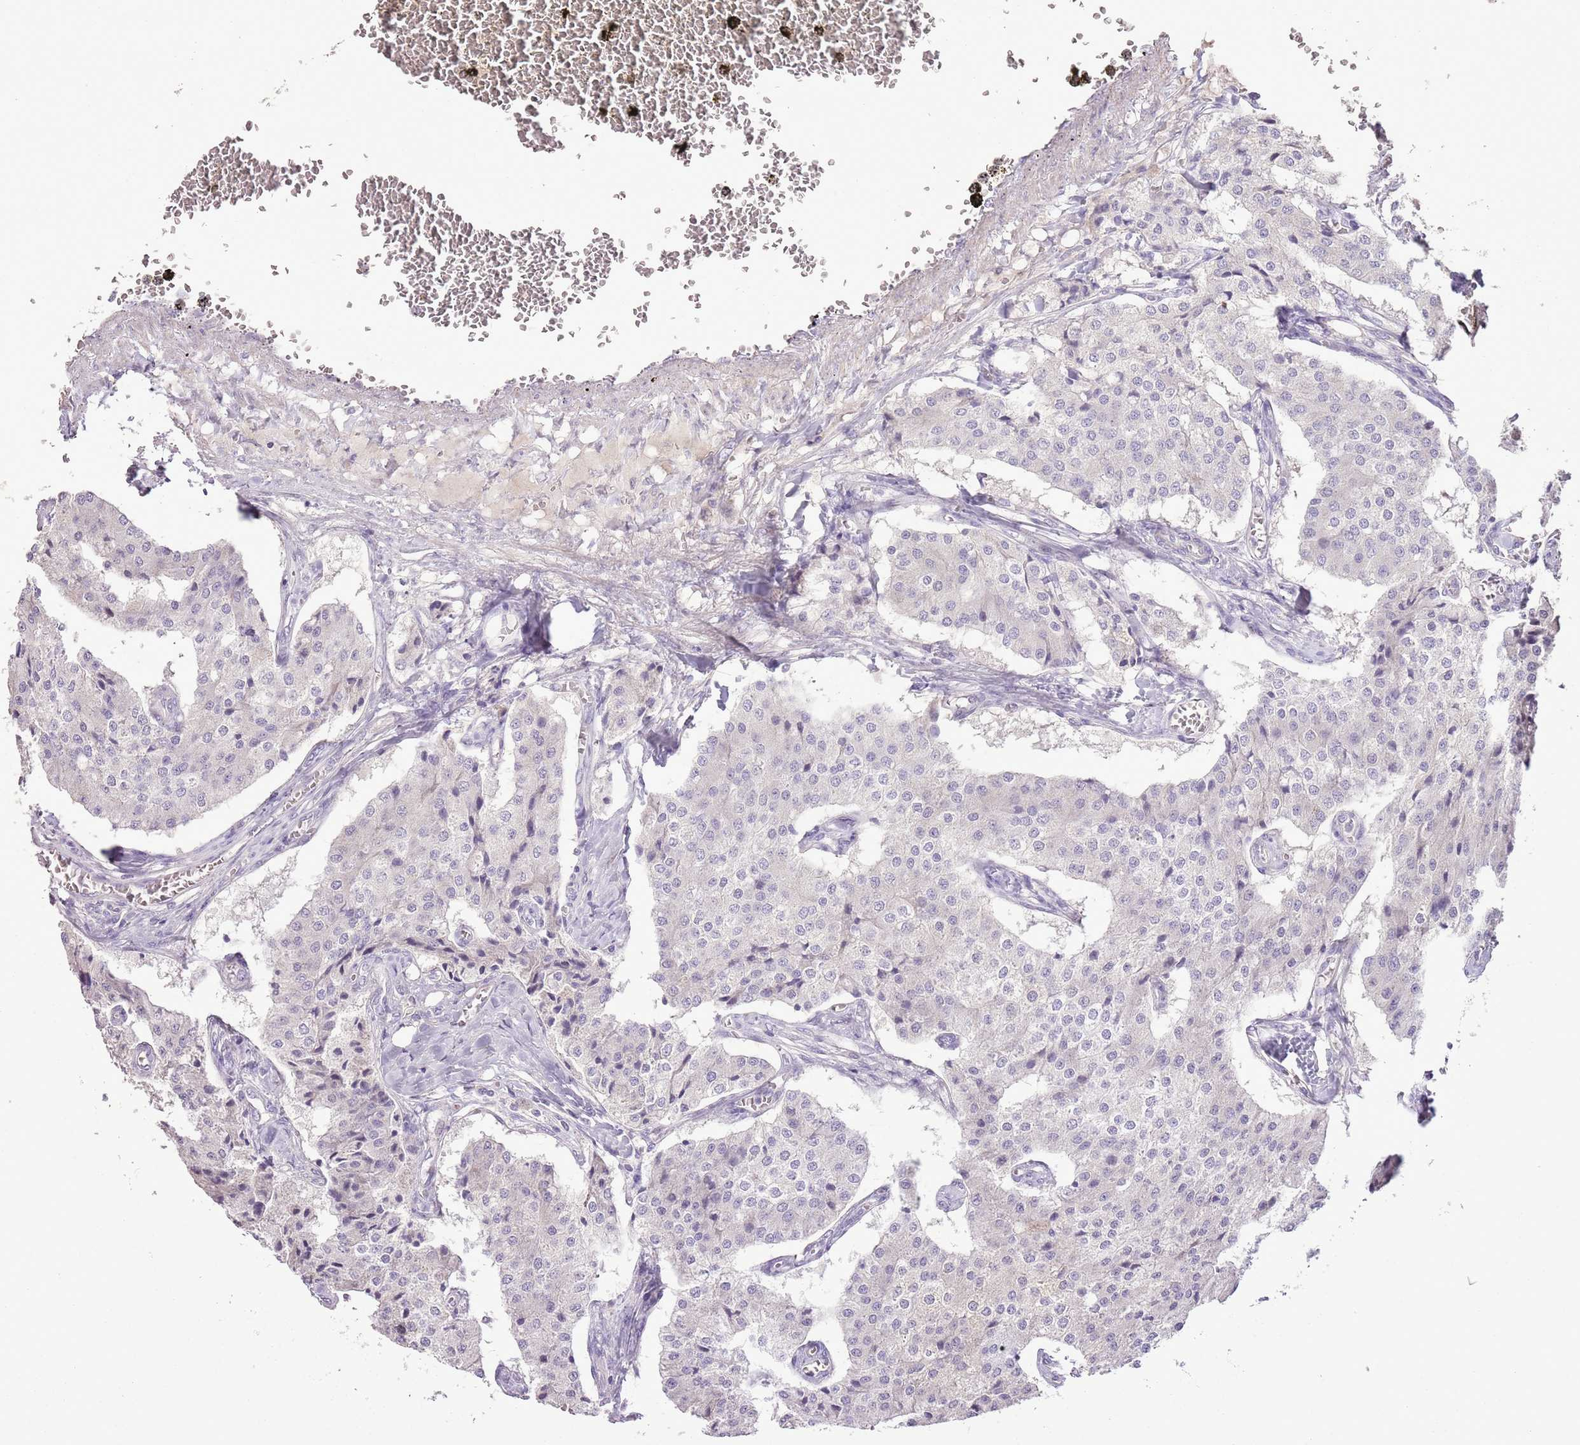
{"staining": {"intensity": "negative", "quantity": "none", "location": "none"}, "tissue": "carcinoid", "cell_type": "Tumor cells", "image_type": "cancer", "snomed": [{"axis": "morphology", "description": "Carcinoid, malignant, NOS"}, {"axis": "topography", "description": "Colon"}], "caption": "Protein analysis of malignant carcinoid displays no significant staining in tumor cells.", "gene": "GMNN", "patient": {"sex": "female", "age": 52}}